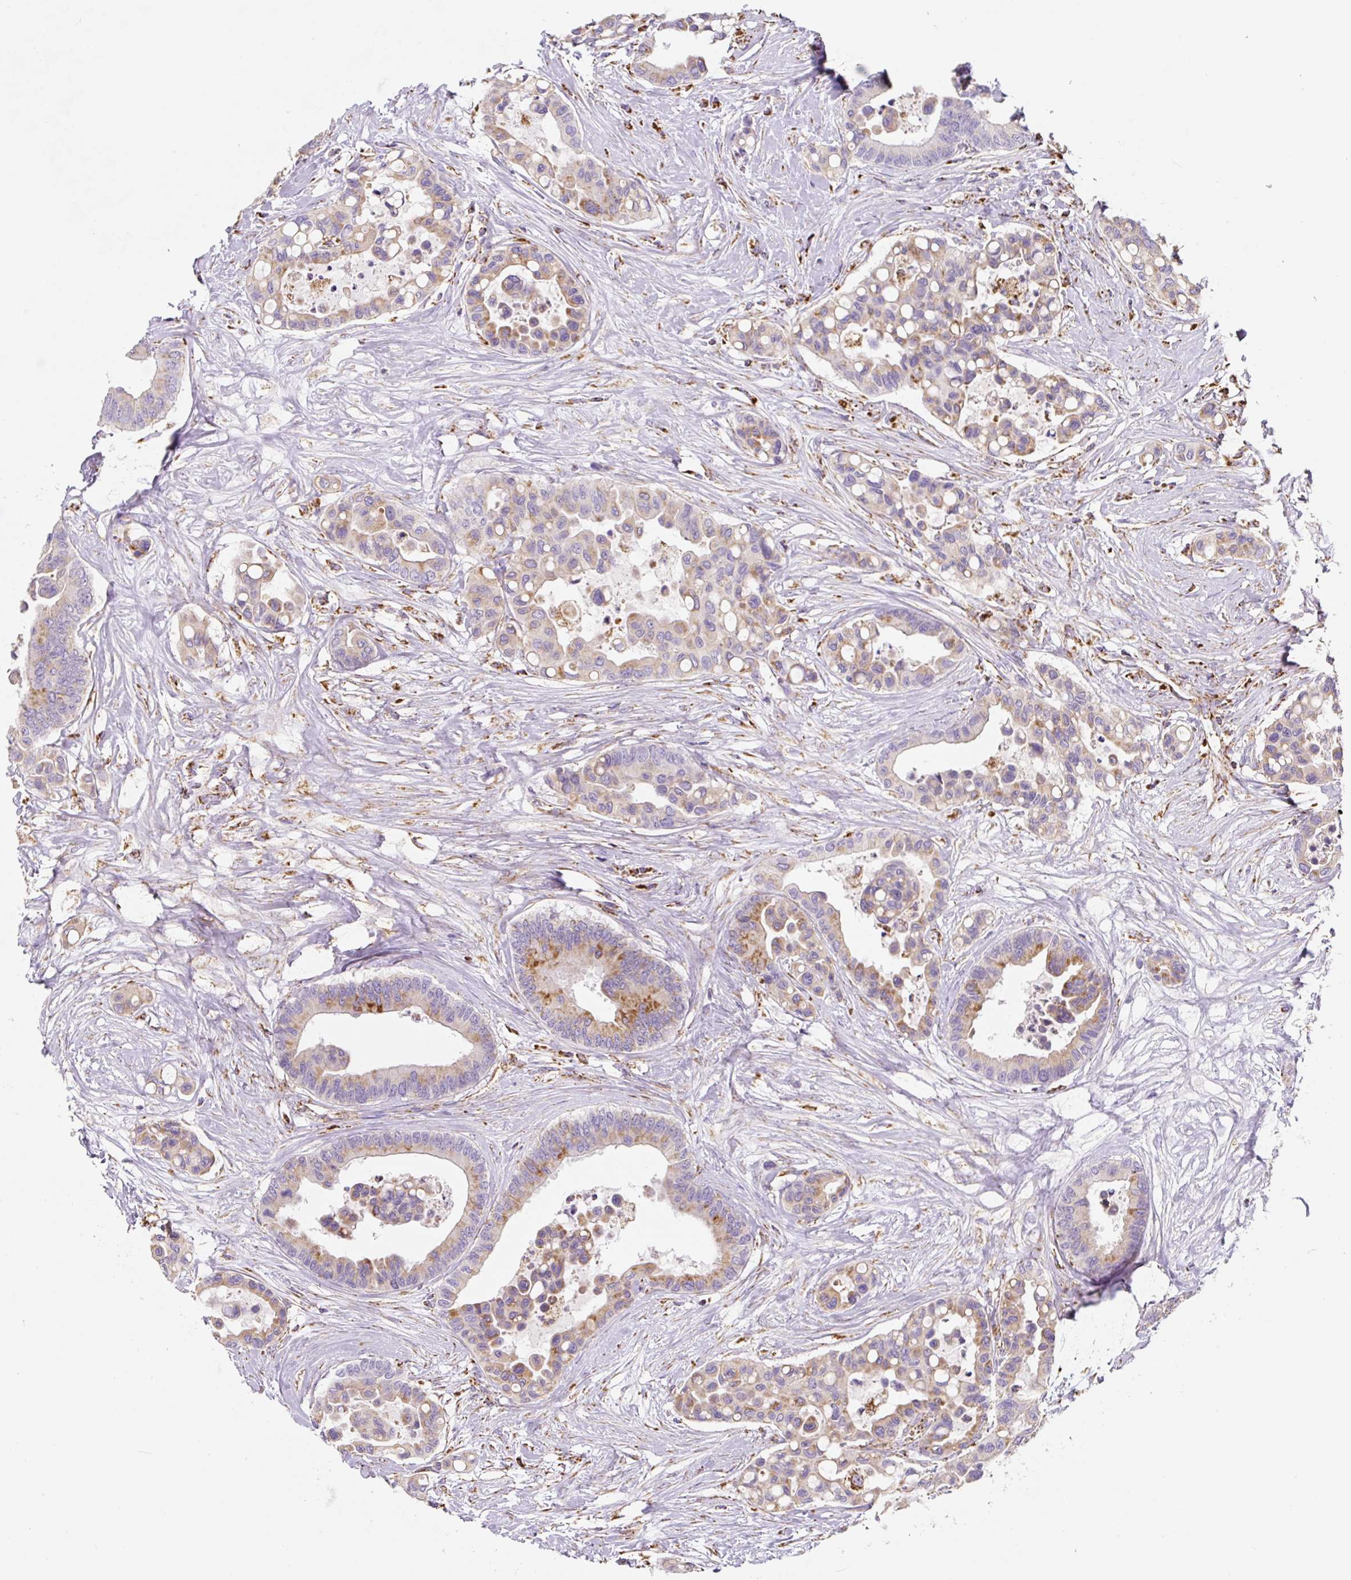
{"staining": {"intensity": "moderate", "quantity": "25%-75%", "location": "cytoplasmic/membranous"}, "tissue": "colorectal cancer", "cell_type": "Tumor cells", "image_type": "cancer", "snomed": [{"axis": "morphology", "description": "Adenocarcinoma, NOS"}, {"axis": "topography", "description": "Colon"}], "caption": "The immunohistochemical stain highlights moderate cytoplasmic/membranous expression in tumor cells of colorectal cancer (adenocarcinoma) tissue. Using DAB (3,3'-diaminobenzidine) (brown) and hematoxylin (blue) stains, captured at high magnification using brightfield microscopy.", "gene": "MT-CO2", "patient": {"sex": "male", "age": 82}}